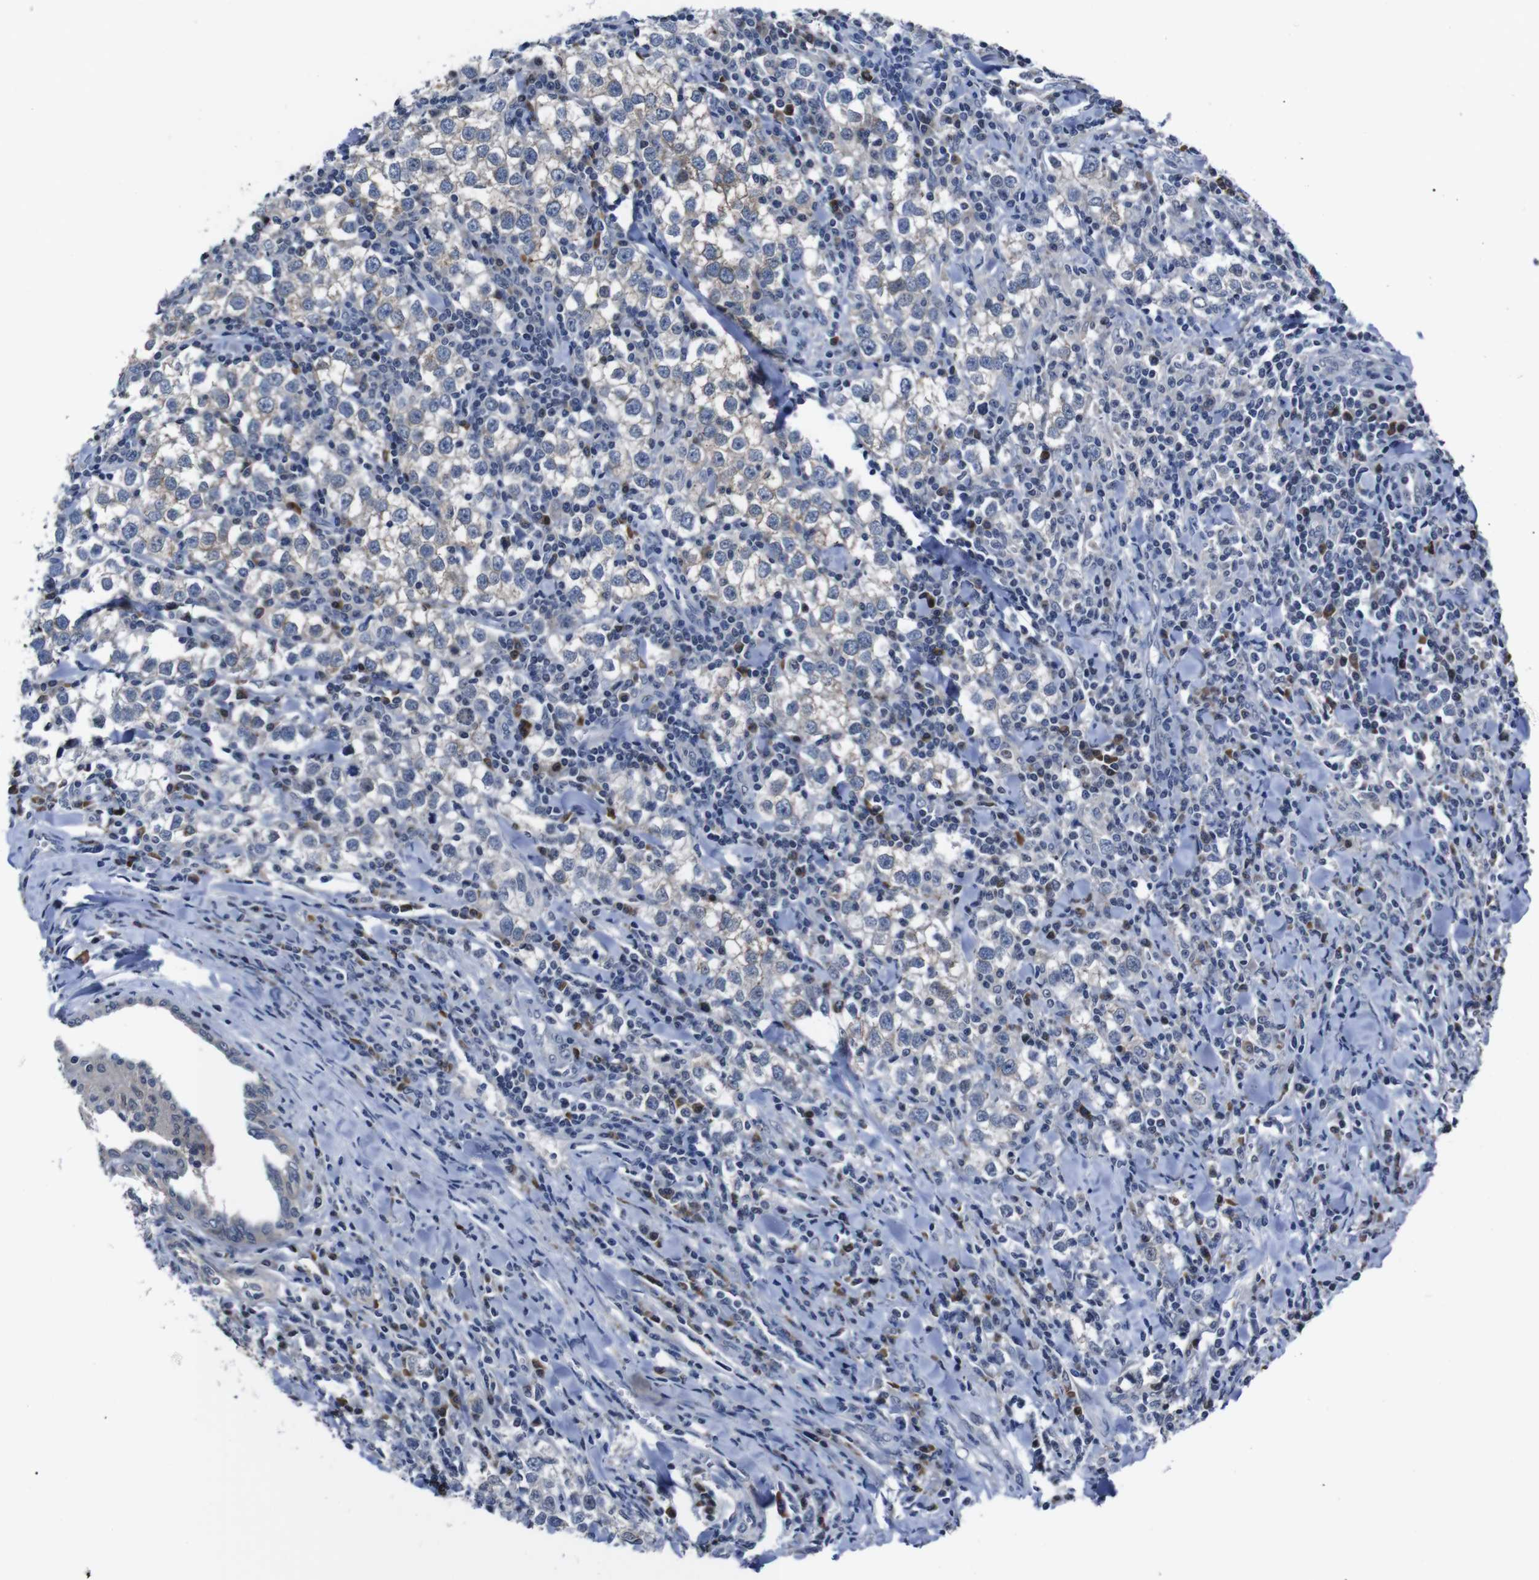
{"staining": {"intensity": "weak", "quantity": "25%-75%", "location": "cytoplasmic/membranous"}, "tissue": "testis cancer", "cell_type": "Tumor cells", "image_type": "cancer", "snomed": [{"axis": "morphology", "description": "Seminoma, NOS"}, {"axis": "morphology", "description": "Carcinoma, Embryonal, NOS"}, {"axis": "topography", "description": "Testis"}], "caption": "IHC staining of testis cancer (embryonal carcinoma), which demonstrates low levels of weak cytoplasmic/membranous expression in about 25%-75% of tumor cells indicating weak cytoplasmic/membranous protein positivity. The staining was performed using DAB (brown) for protein detection and nuclei were counterstained in hematoxylin (blue).", "gene": "SEMA4B", "patient": {"sex": "male", "age": 36}}